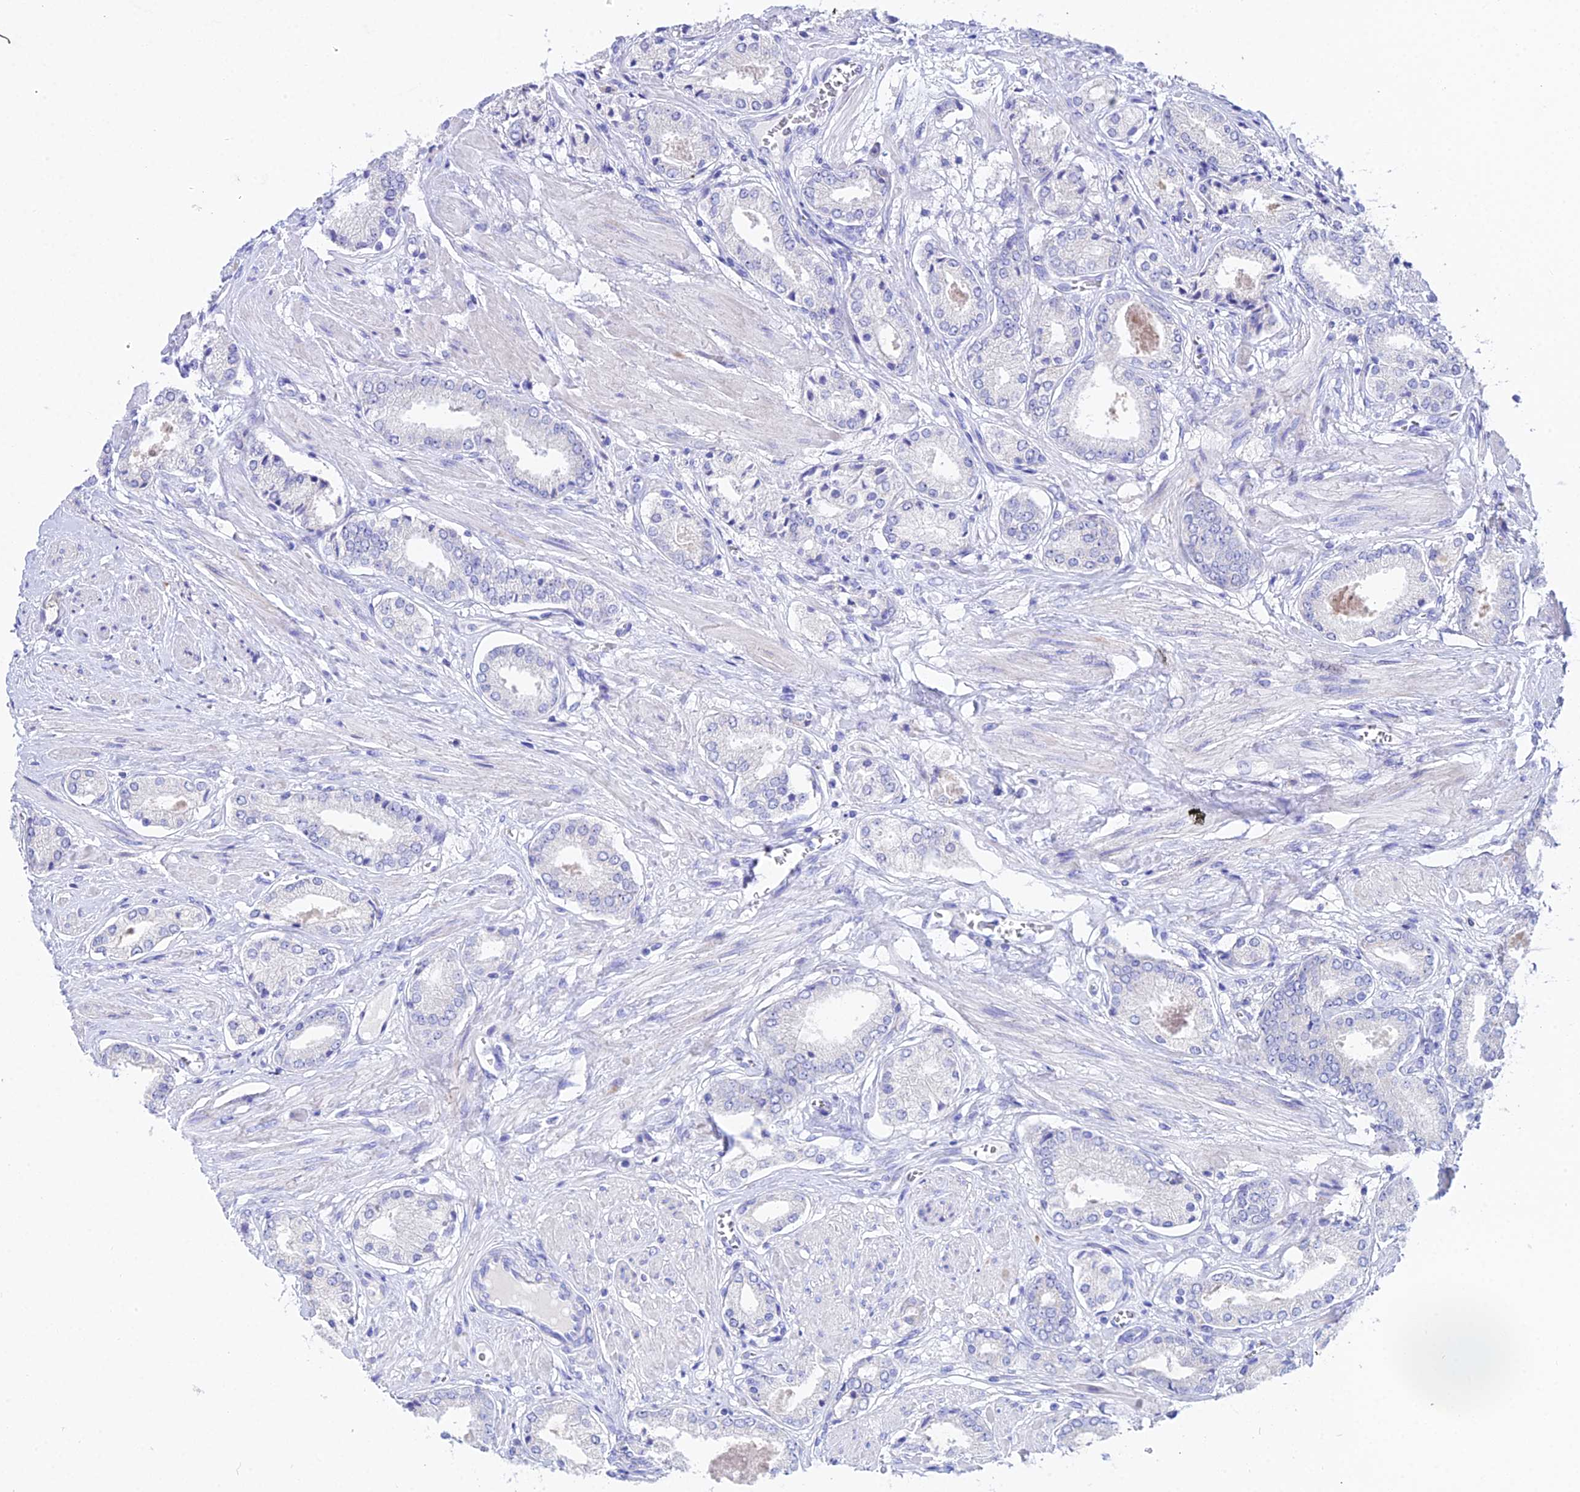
{"staining": {"intensity": "negative", "quantity": "none", "location": "none"}, "tissue": "prostate cancer", "cell_type": "Tumor cells", "image_type": "cancer", "snomed": [{"axis": "morphology", "description": "Adenocarcinoma, High grade"}, {"axis": "topography", "description": "Prostate and seminal vesicle, NOS"}], "caption": "IHC micrograph of neoplastic tissue: human prostate cancer (adenocarcinoma (high-grade)) stained with DAB exhibits no significant protein positivity in tumor cells.", "gene": "CEP41", "patient": {"sex": "male", "age": 64}}